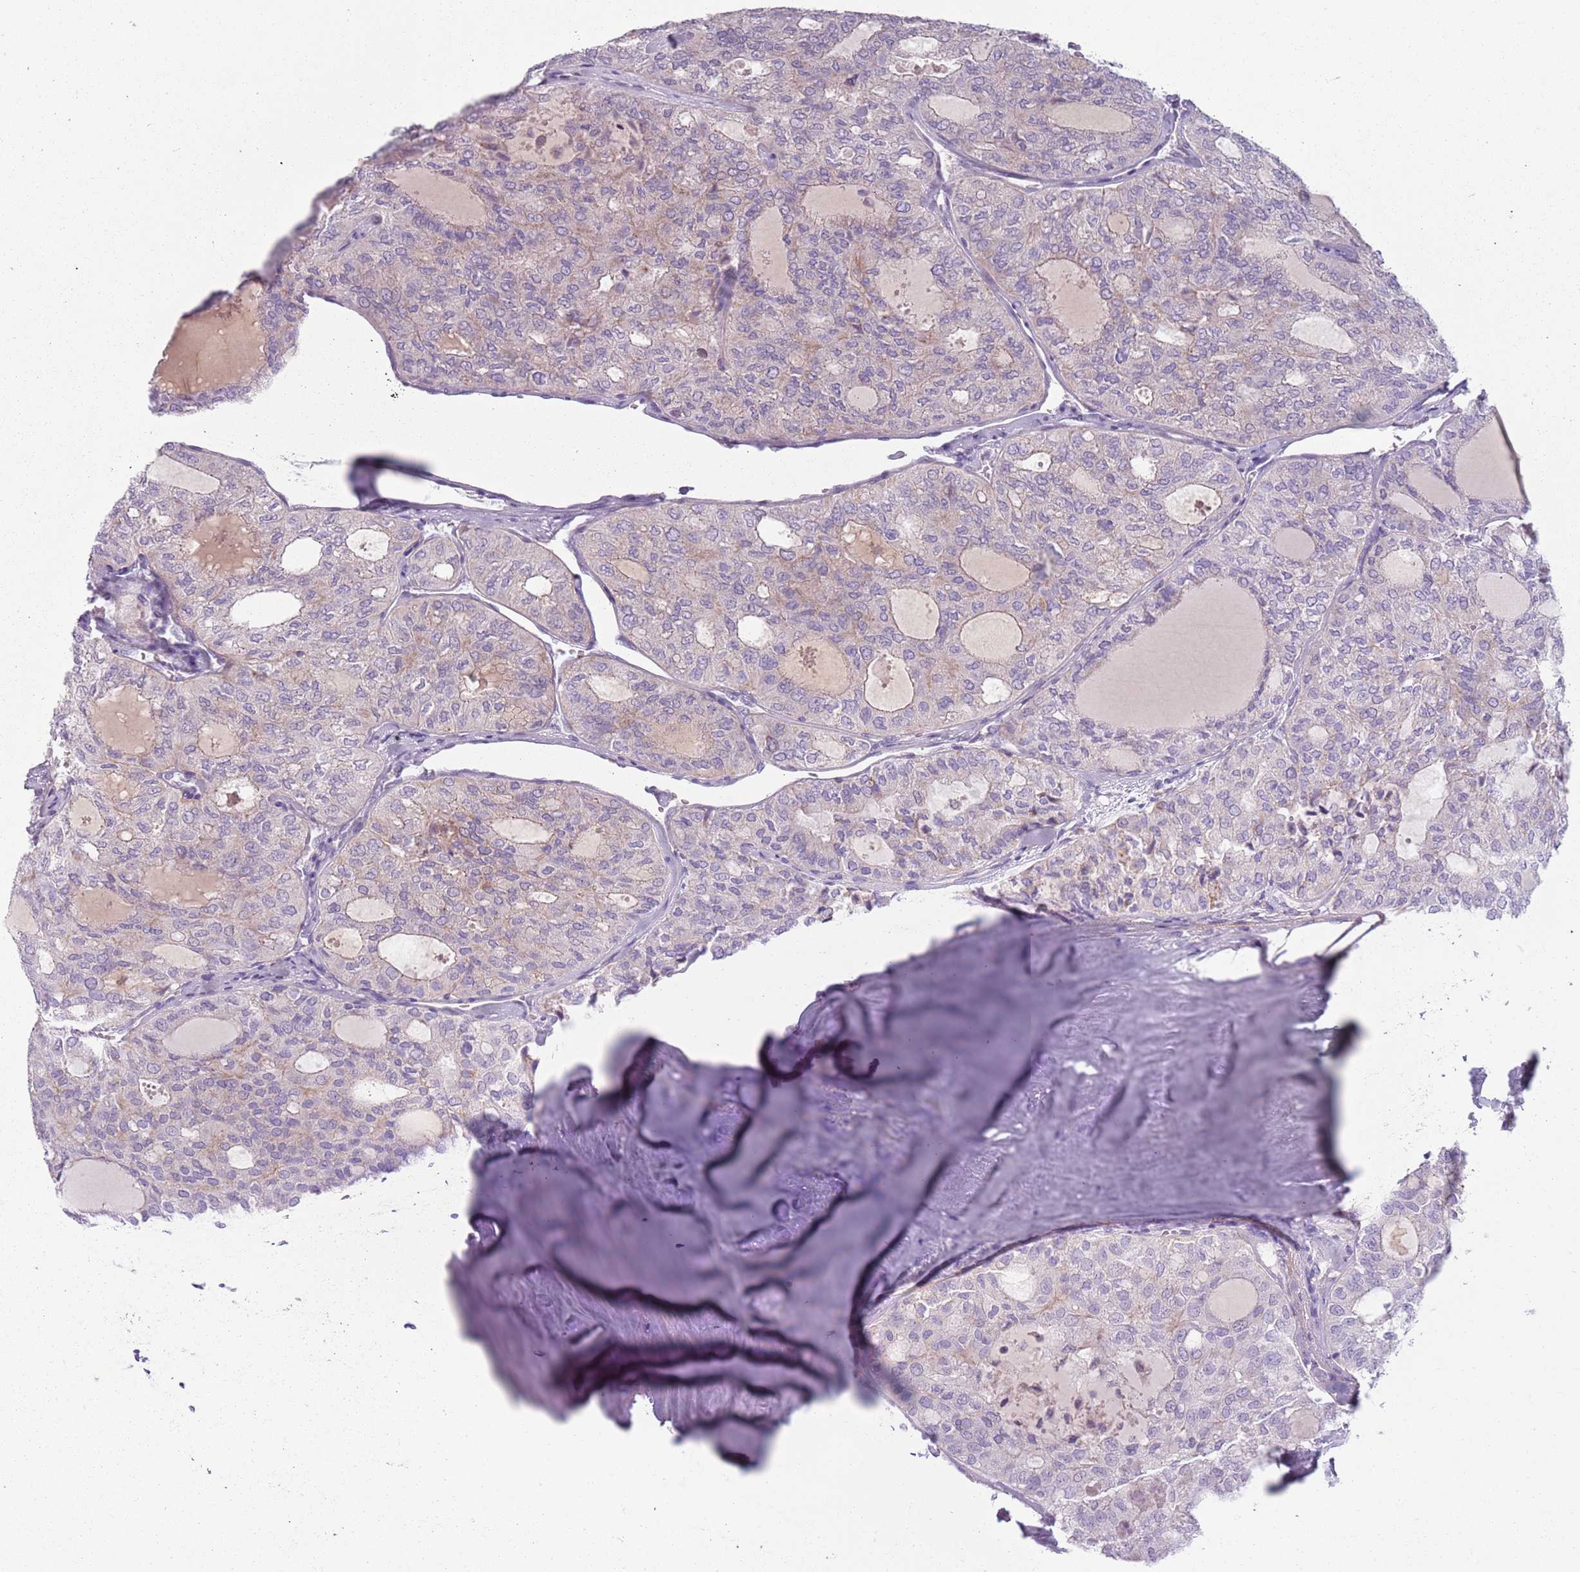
{"staining": {"intensity": "weak", "quantity": "<25%", "location": "cytoplasmic/membranous"}, "tissue": "thyroid cancer", "cell_type": "Tumor cells", "image_type": "cancer", "snomed": [{"axis": "morphology", "description": "Follicular adenoma carcinoma, NOS"}, {"axis": "topography", "description": "Thyroid gland"}], "caption": "An immunohistochemistry (IHC) histopathology image of thyroid follicular adenoma carcinoma is shown. There is no staining in tumor cells of thyroid follicular adenoma carcinoma.", "gene": "MEGF8", "patient": {"sex": "male", "age": 75}}